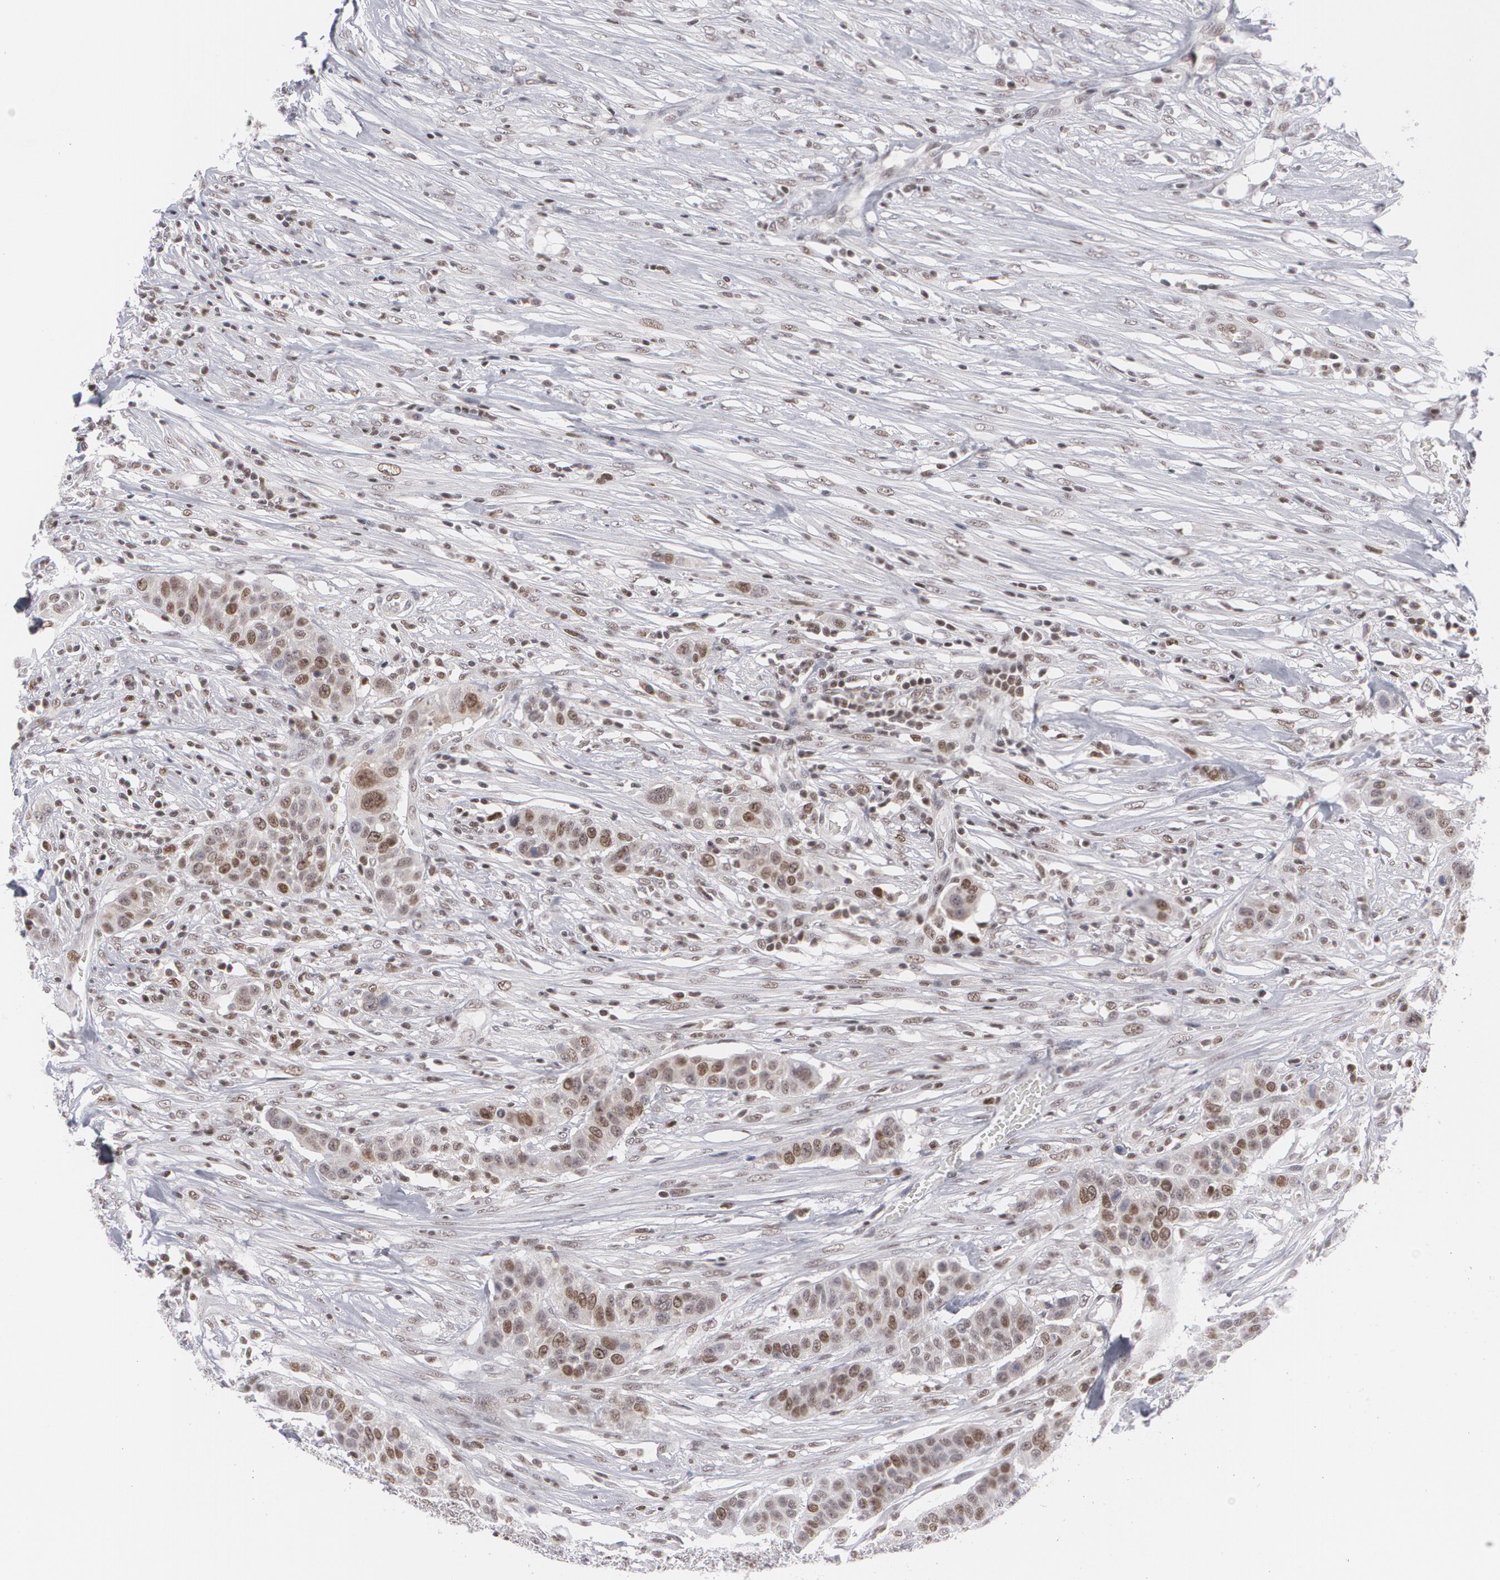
{"staining": {"intensity": "weak", "quantity": "25%-75%", "location": "nuclear"}, "tissue": "urothelial cancer", "cell_type": "Tumor cells", "image_type": "cancer", "snomed": [{"axis": "morphology", "description": "Urothelial carcinoma, High grade"}, {"axis": "topography", "description": "Urinary bladder"}], "caption": "A micrograph of urothelial carcinoma (high-grade) stained for a protein reveals weak nuclear brown staining in tumor cells.", "gene": "MCL1", "patient": {"sex": "male", "age": 74}}